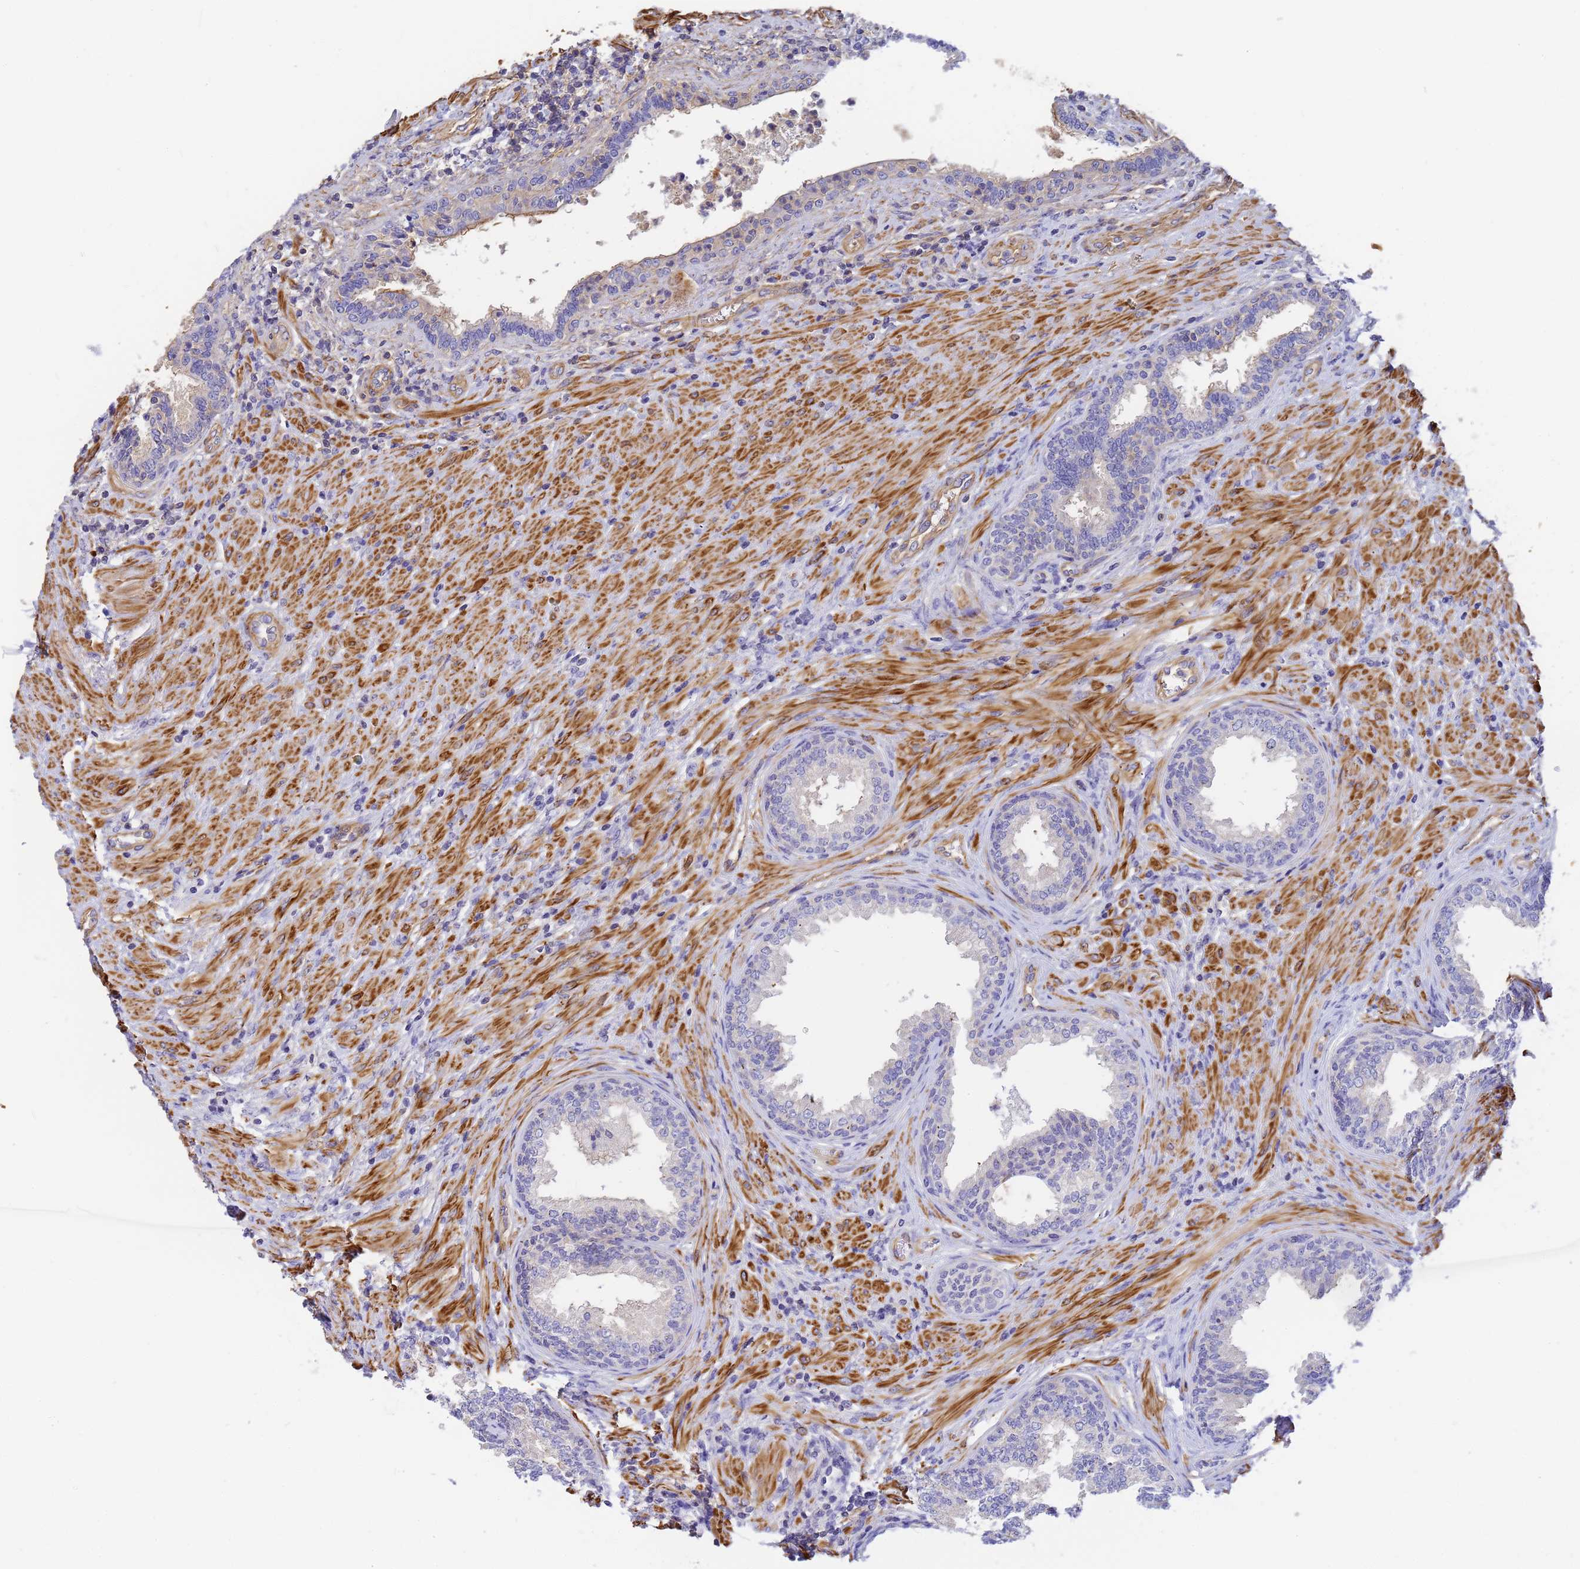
{"staining": {"intensity": "negative", "quantity": "none", "location": "none"}, "tissue": "prostate", "cell_type": "Glandular cells", "image_type": "normal", "snomed": [{"axis": "morphology", "description": "Normal tissue, NOS"}, {"axis": "topography", "description": "Prostate"}], "caption": "Immunohistochemistry histopathology image of benign prostate: prostate stained with DAB shows no significant protein expression in glandular cells.", "gene": "MYL10", "patient": {"sex": "male", "age": 76}}